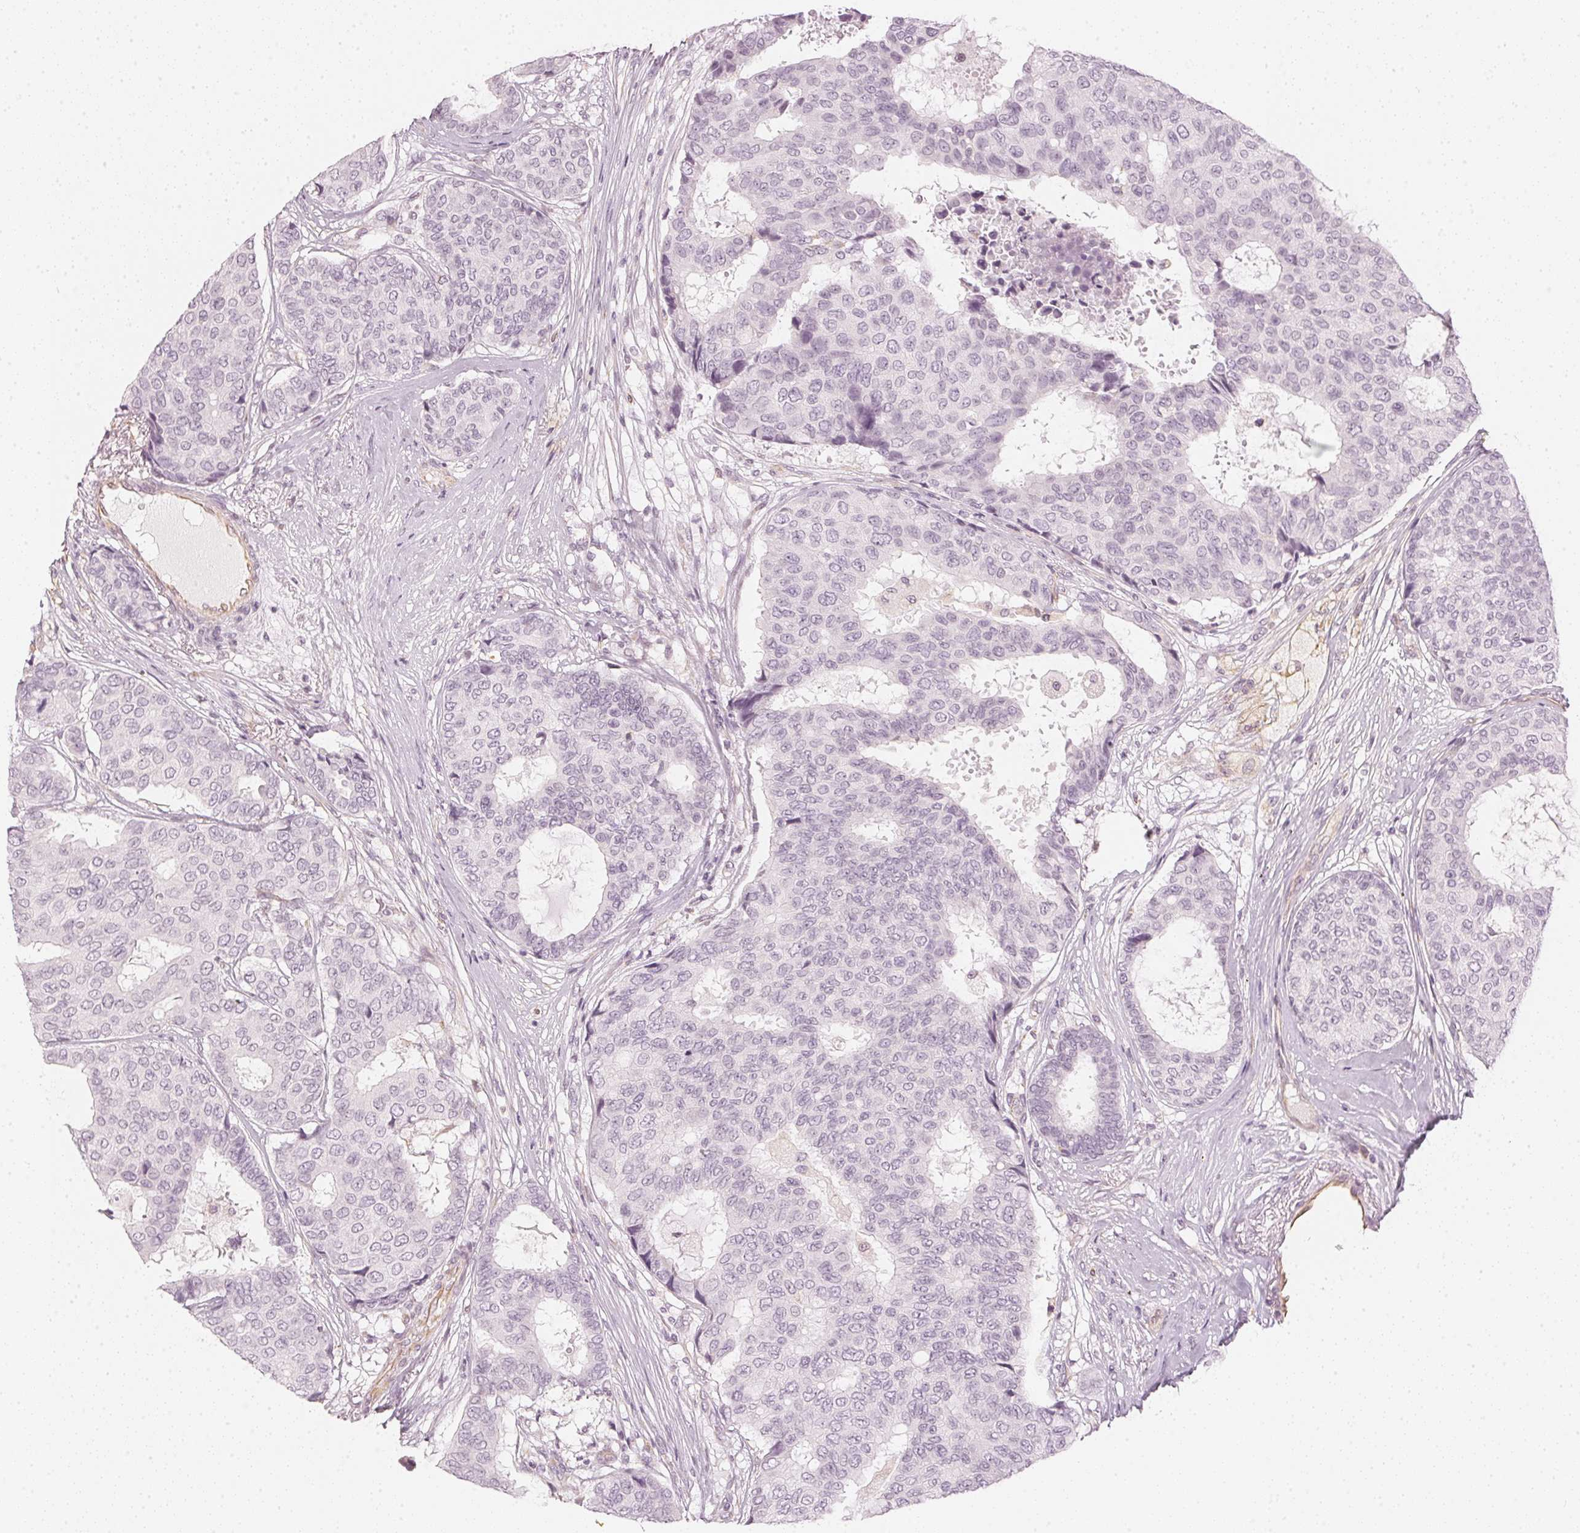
{"staining": {"intensity": "negative", "quantity": "none", "location": "none"}, "tissue": "breast cancer", "cell_type": "Tumor cells", "image_type": "cancer", "snomed": [{"axis": "morphology", "description": "Duct carcinoma"}, {"axis": "topography", "description": "Breast"}], "caption": "High power microscopy histopathology image of an immunohistochemistry (IHC) histopathology image of breast cancer, revealing no significant expression in tumor cells. (Stains: DAB immunohistochemistry (IHC) with hematoxylin counter stain, Microscopy: brightfield microscopy at high magnification).", "gene": "APLP1", "patient": {"sex": "female", "age": 75}}